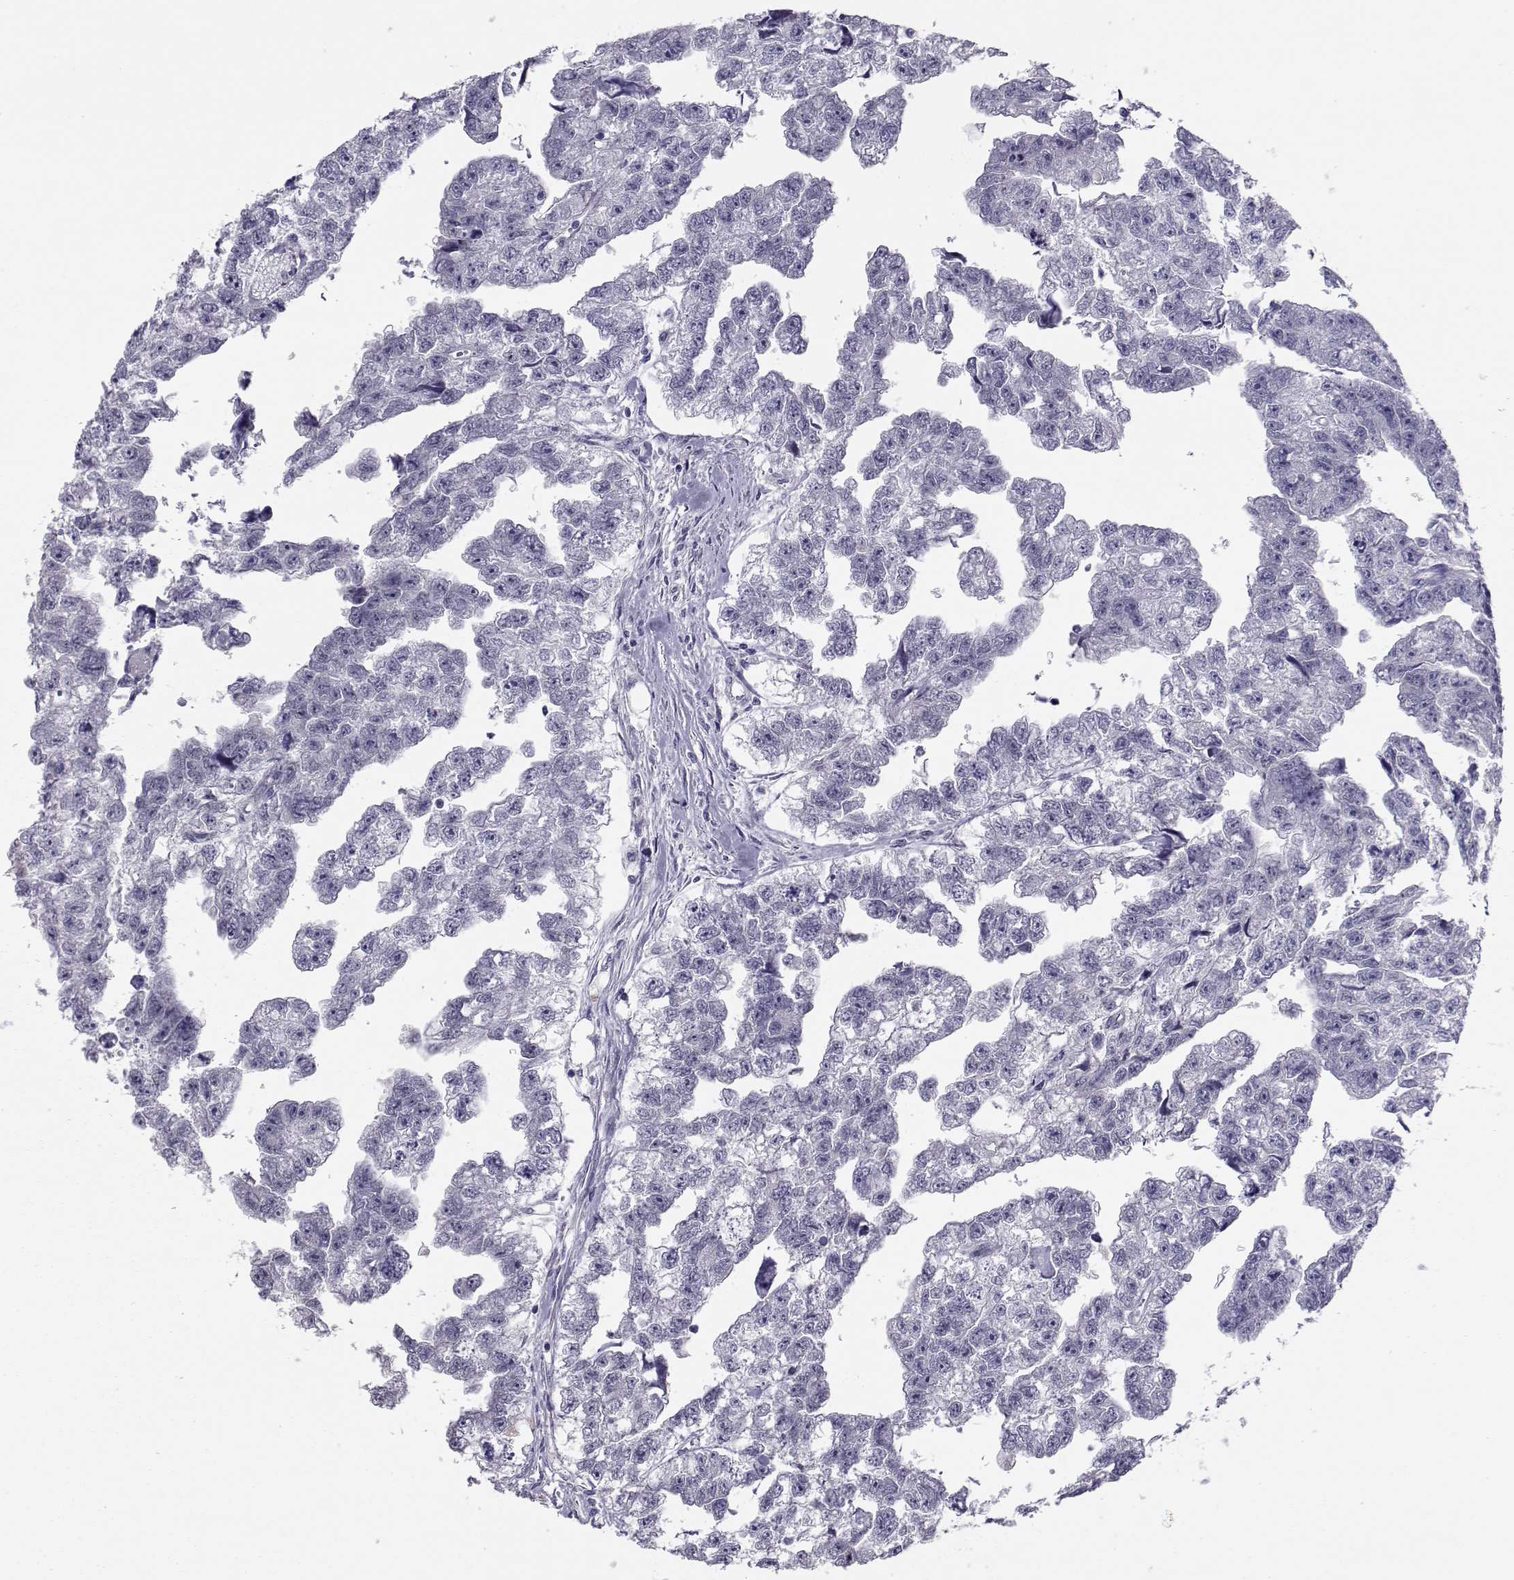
{"staining": {"intensity": "negative", "quantity": "none", "location": "none"}, "tissue": "testis cancer", "cell_type": "Tumor cells", "image_type": "cancer", "snomed": [{"axis": "morphology", "description": "Carcinoma, Embryonal, NOS"}, {"axis": "morphology", "description": "Teratoma, malignant, NOS"}, {"axis": "topography", "description": "Testis"}], "caption": "Tumor cells are negative for brown protein staining in embryonal carcinoma (testis).", "gene": "KIF13B", "patient": {"sex": "male", "age": 44}}